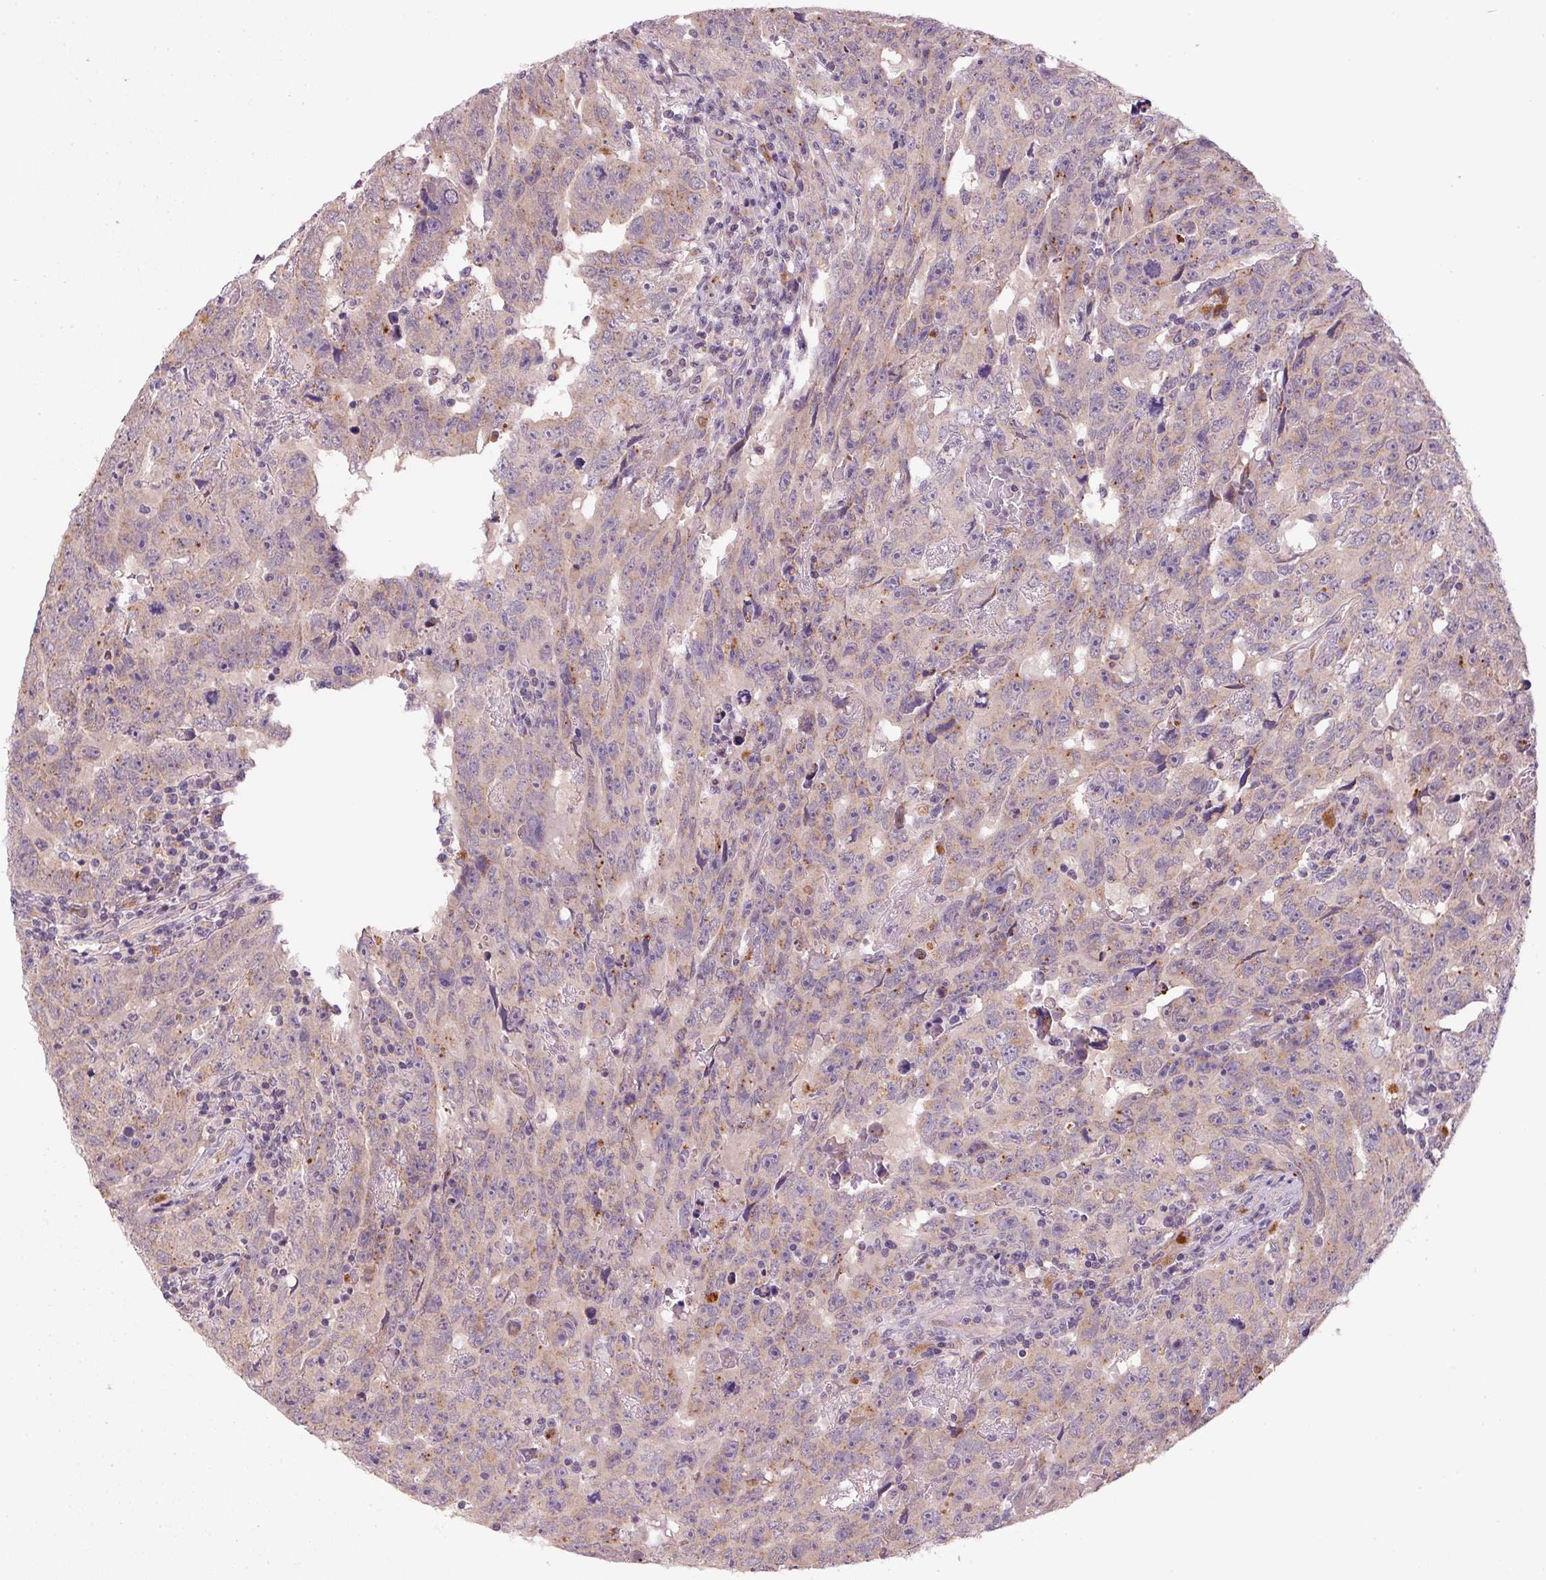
{"staining": {"intensity": "weak", "quantity": "<25%", "location": "cytoplasmic/membranous"}, "tissue": "testis cancer", "cell_type": "Tumor cells", "image_type": "cancer", "snomed": [{"axis": "morphology", "description": "Carcinoma, Embryonal, NOS"}, {"axis": "topography", "description": "Testis"}], "caption": "The immunohistochemistry (IHC) photomicrograph has no significant staining in tumor cells of testis cancer (embryonal carcinoma) tissue. (Immunohistochemistry, brightfield microscopy, high magnification).", "gene": "ADH5", "patient": {"sex": "male", "age": 24}}